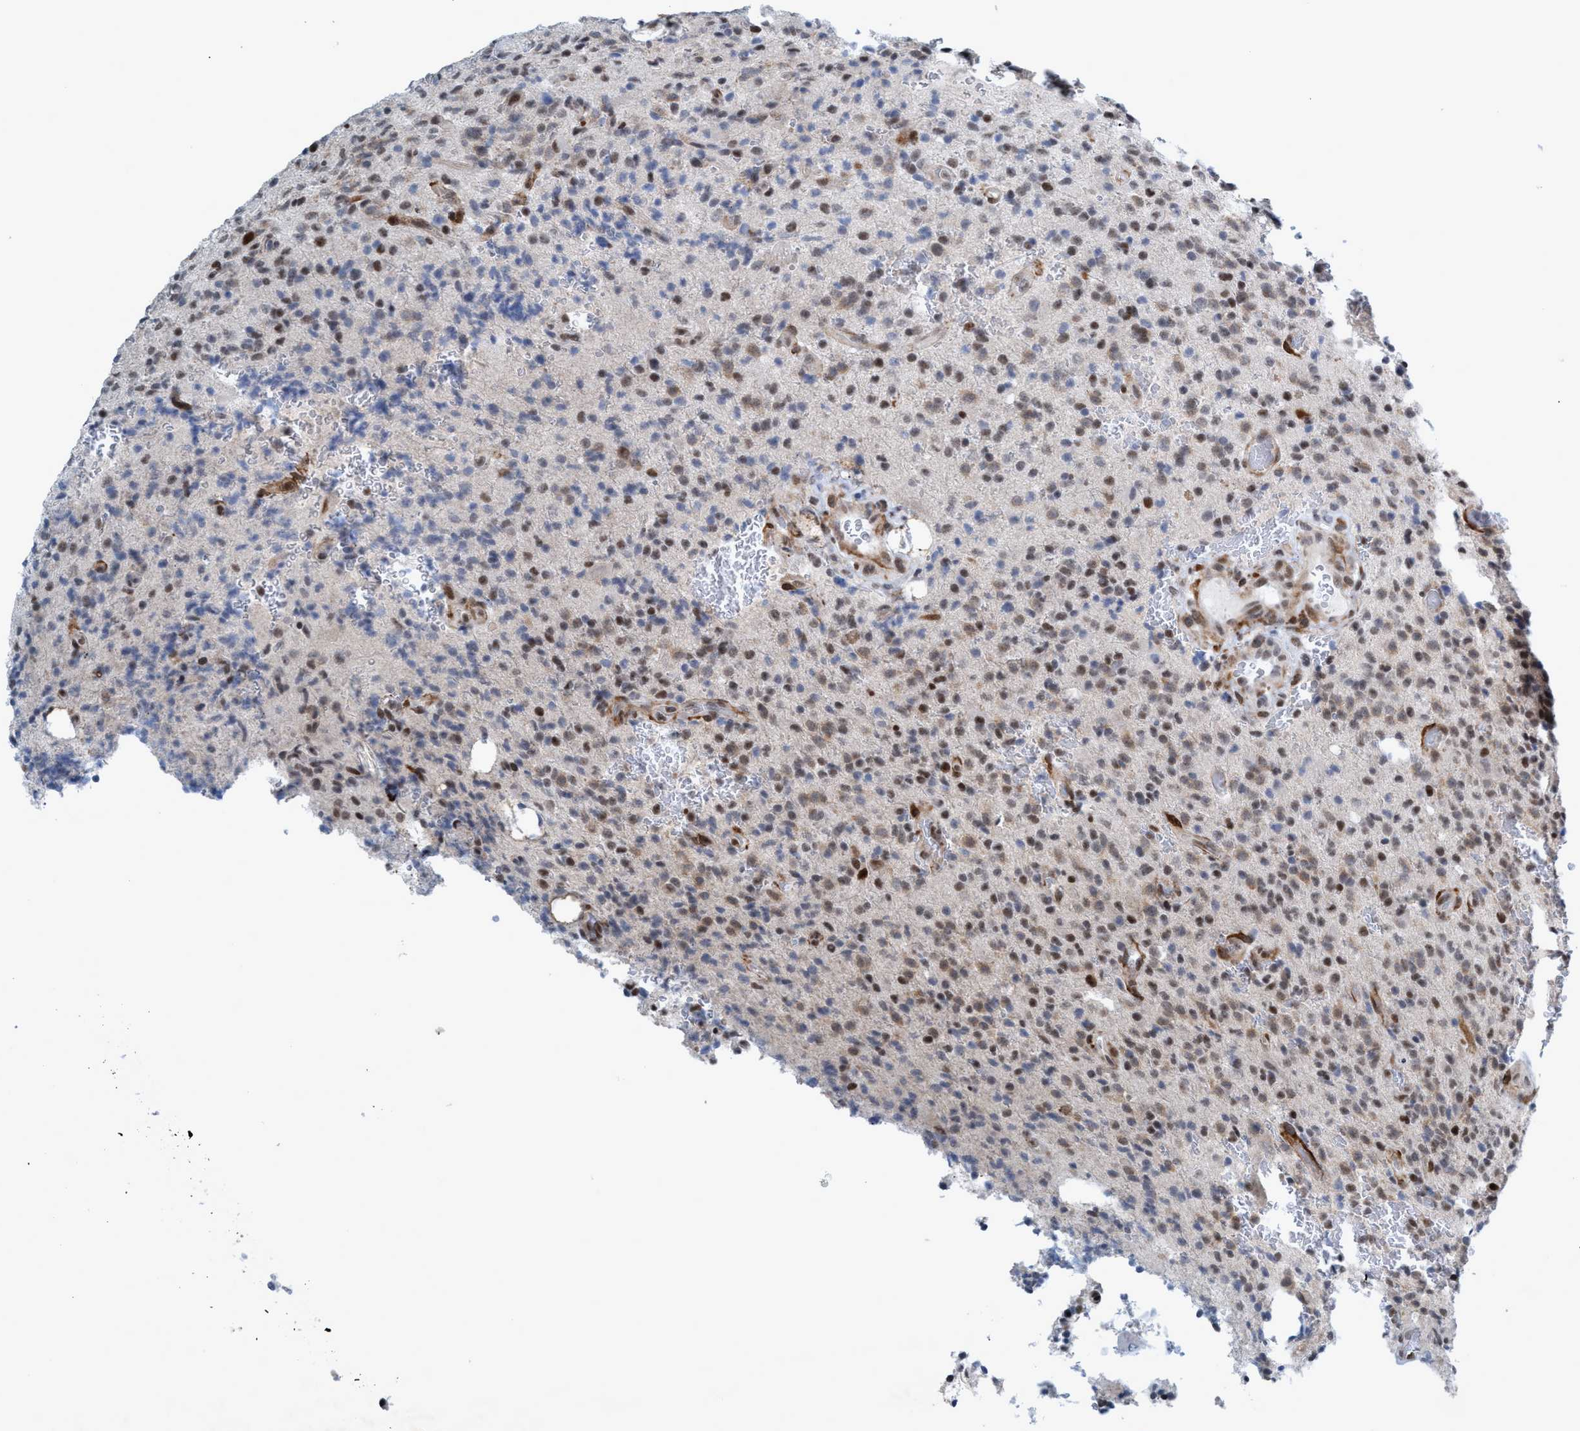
{"staining": {"intensity": "weak", "quantity": ">75%", "location": "nuclear"}, "tissue": "glioma", "cell_type": "Tumor cells", "image_type": "cancer", "snomed": [{"axis": "morphology", "description": "Glioma, malignant, High grade"}, {"axis": "topography", "description": "Brain"}], "caption": "This image demonstrates immunohistochemistry staining of human malignant glioma (high-grade), with low weak nuclear positivity in approximately >75% of tumor cells.", "gene": "CWC27", "patient": {"sex": "male", "age": 34}}